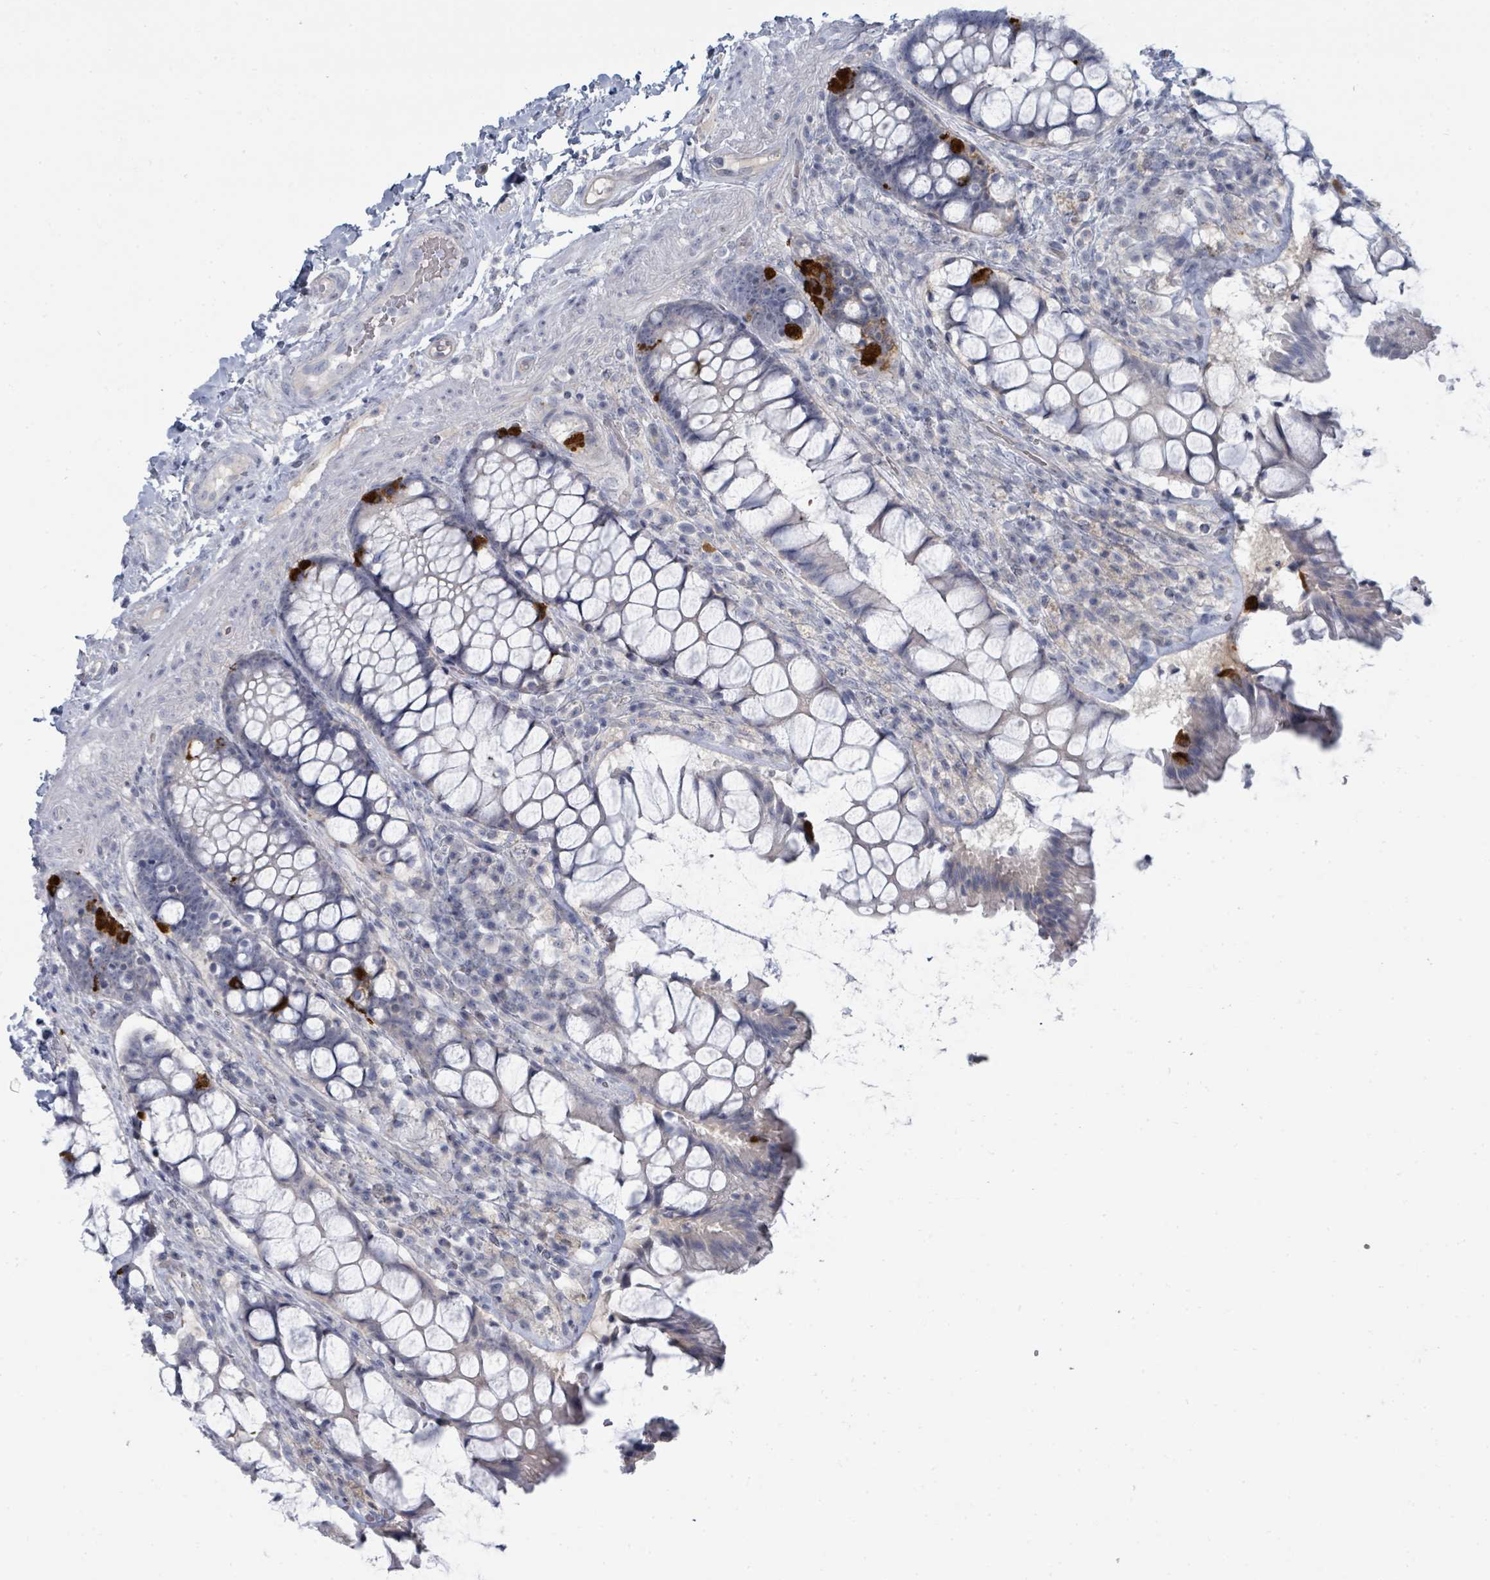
{"staining": {"intensity": "strong", "quantity": "<25%", "location": "cytoplasmic/membranous"}, "tissue": "rectum", "cell_type": "Glandular cells", "image_type": "normal", "snomed": [{"axis": "morphology", "description": "Normal tissue, NOS"}, {"axis": "topography", "description": "Rectum"}], "caption": "Normal rectum demonstrates strong cytoplasmic/membranous expression in about <25% of glandular cells.", "gene": "SLC25A45", "patient": {"sex": "female", "age": 58}}